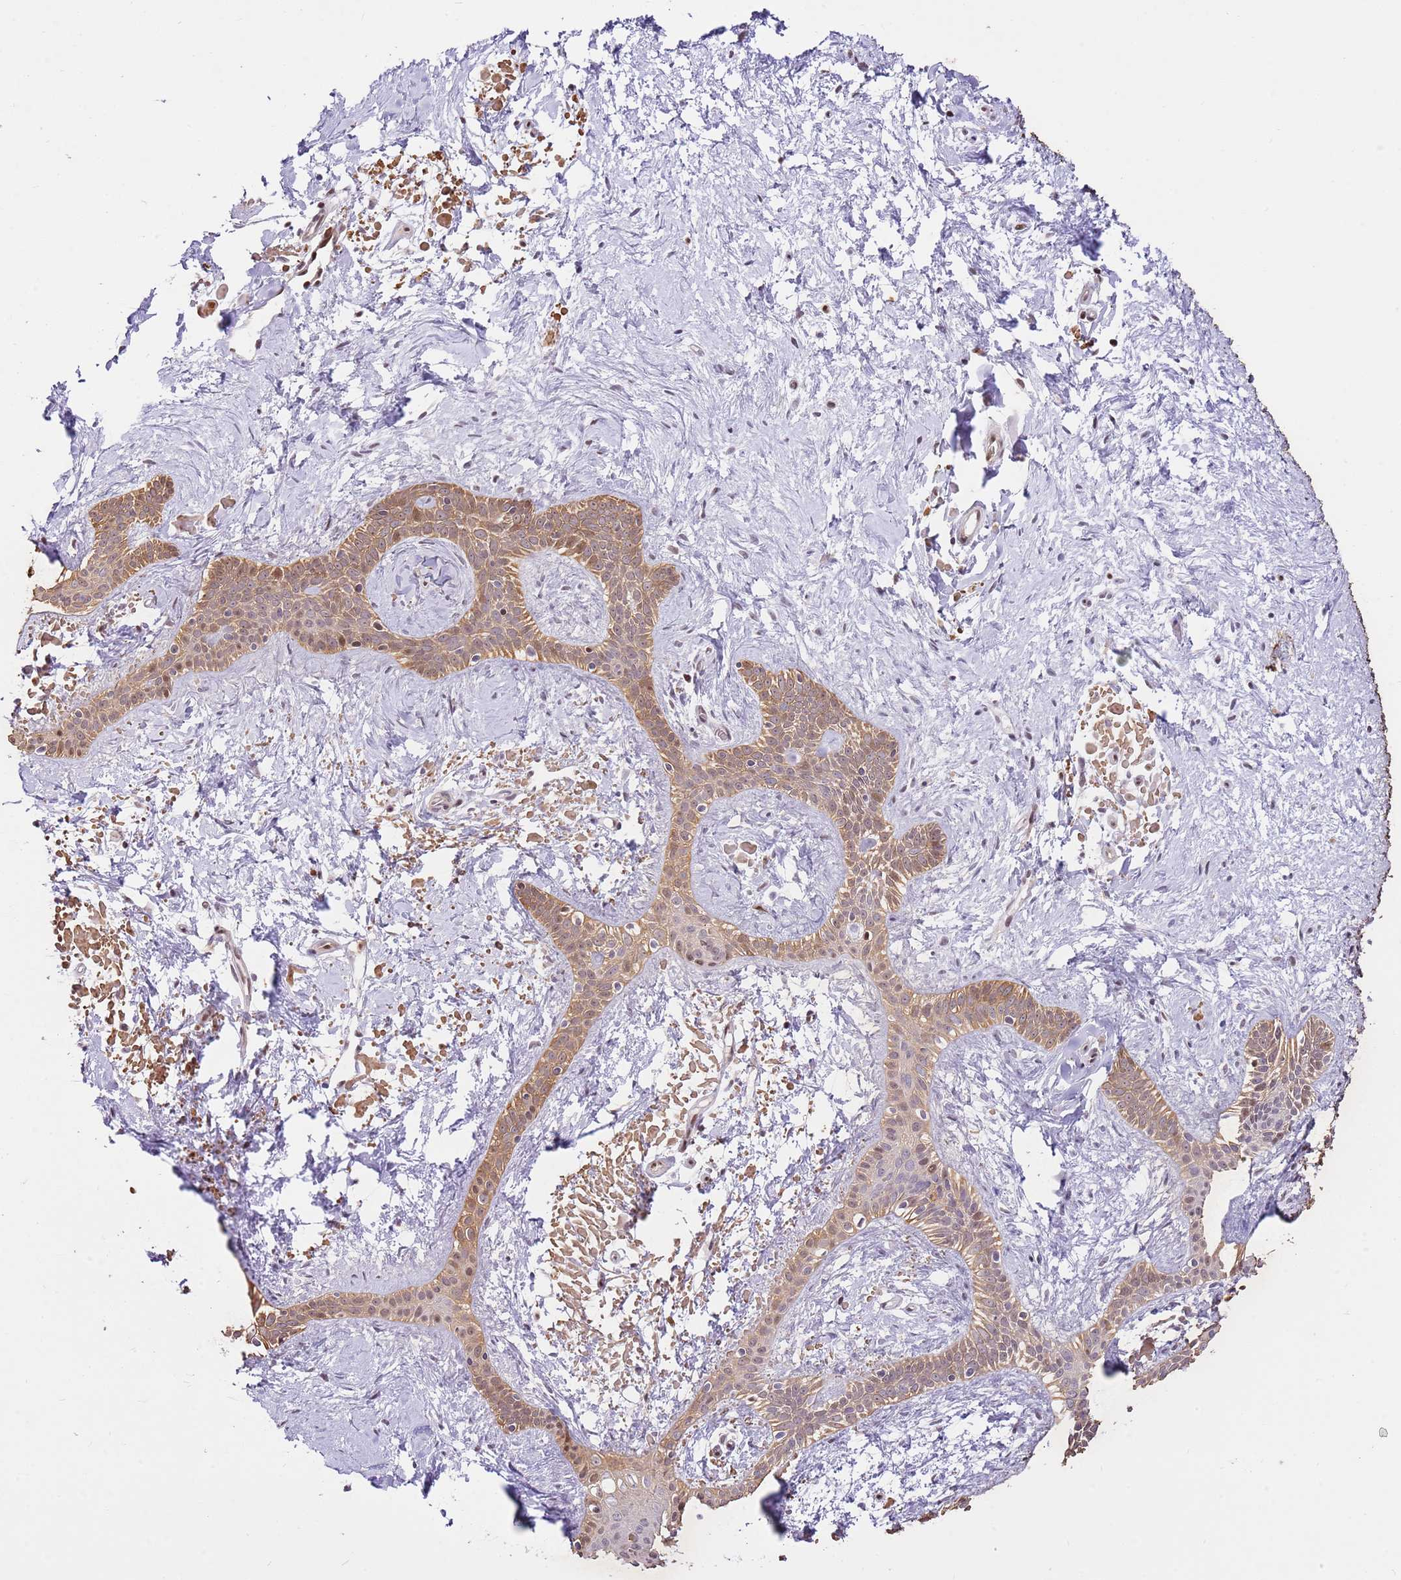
{"staining": {"intensity": "moderate", "quantity": ">75%", "location": "cytoplasmic/membranous,nuclear"}, "tissue": "skin cancer", "cell_type": "Tumor cells", "image_type": "cancer", "snomed": [{"axis": "morphology", "description": "Basal cell carcinoma"}, {"axis": "topography", "description": "Skin"}], "caption": "Protein expression analysis of basal cell carcinoma (skin) shows moderate cytoplasmic/membranous and nuclear positivity in approximately >75% of tumor cells.", "gene": "RFK", "patient": {"sex": "male", "age": 78}}